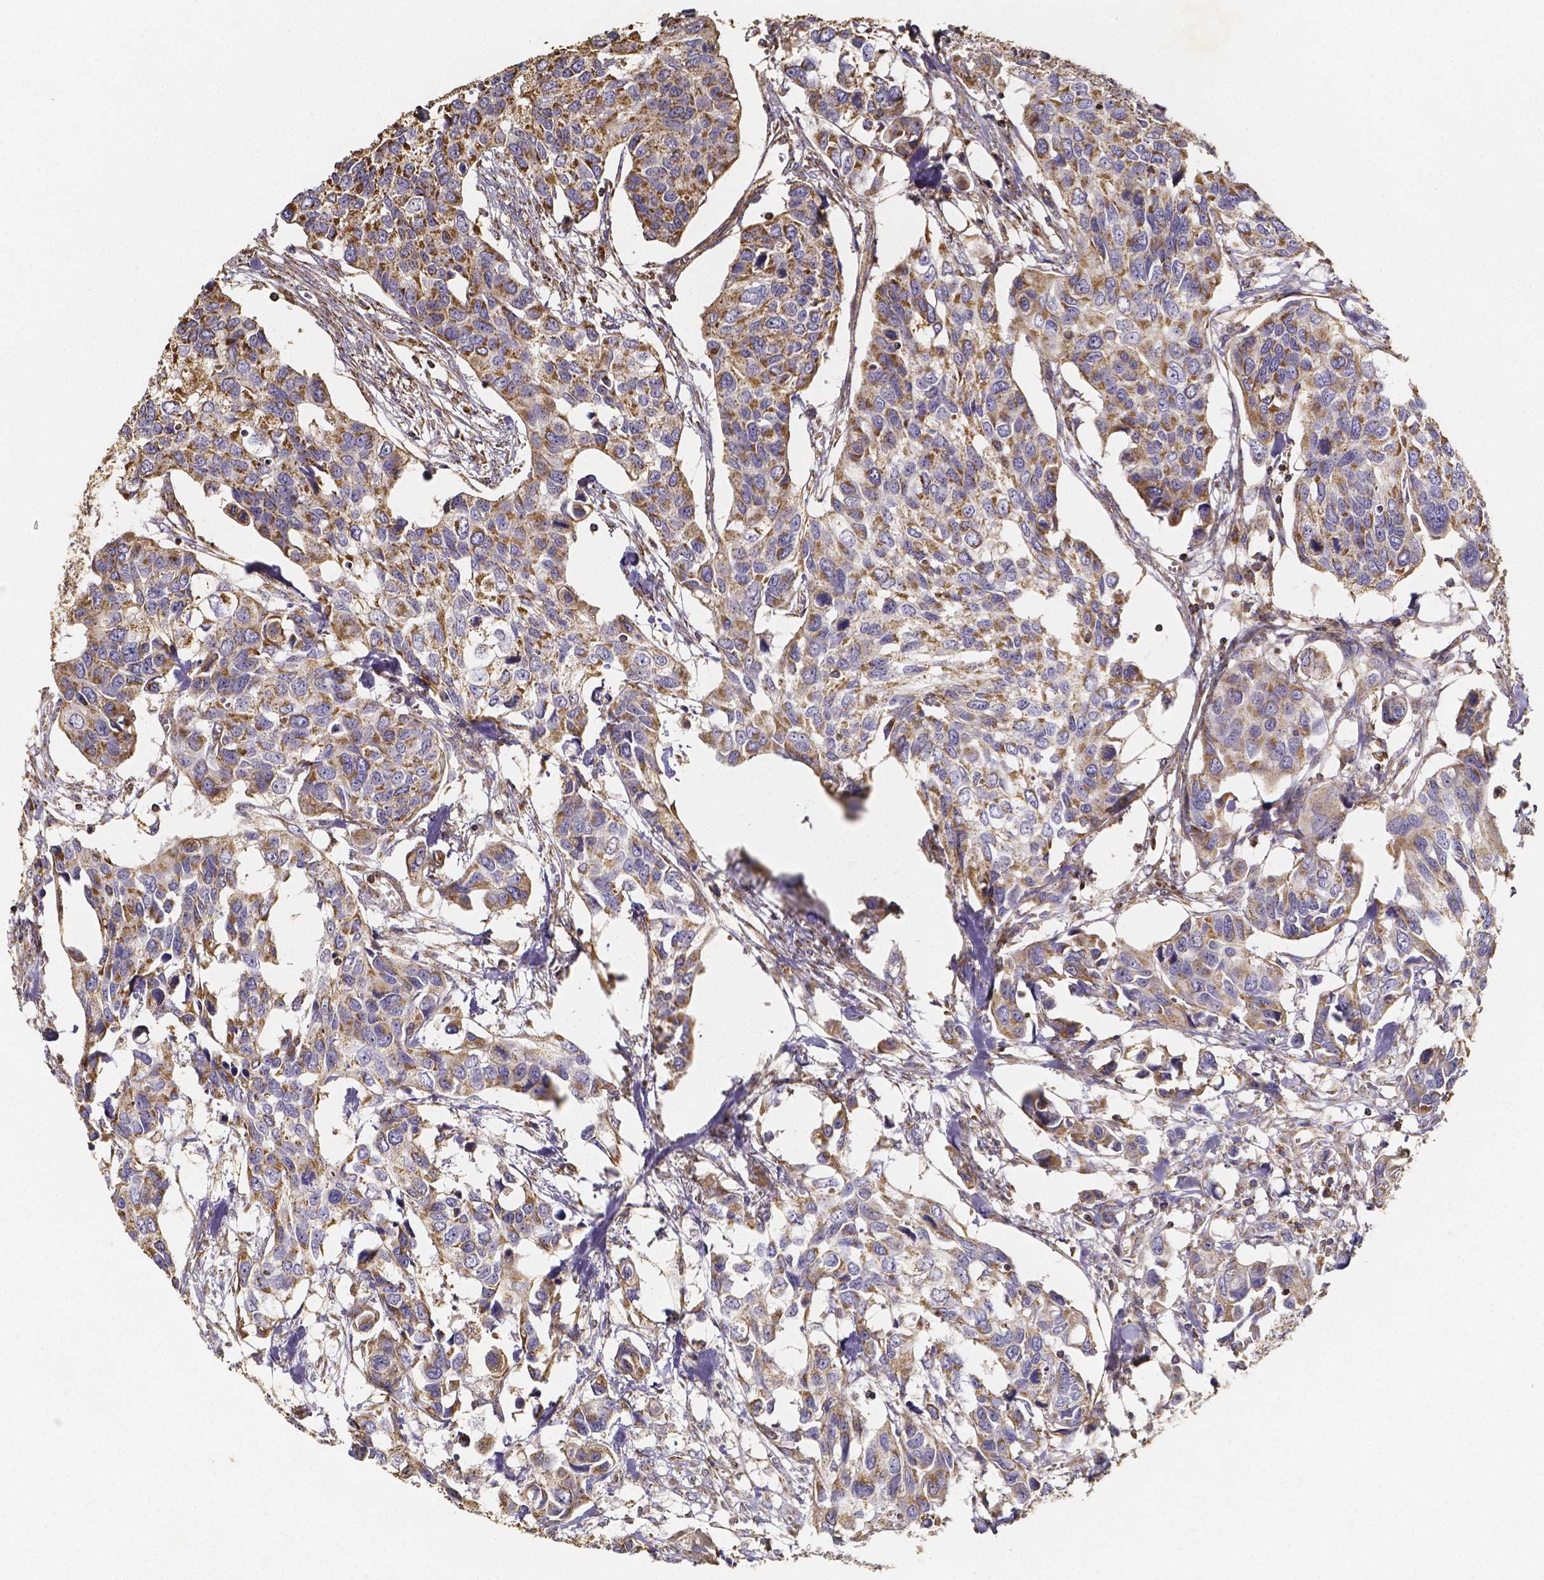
{"staining": {"intensity": "moderate", "quantity": ">75%", "location": "cytoplasmic/membranous"}, "tissue": "urothelial cancer", "cell_type": "Tumor cells", "image_type": "cancer", "snomed": [{"axis": "morphology", "description": "Urothelial carcinoma, High grade"}, {"axis": "topography", "description": "Urinary bladder"}], "caption": "This photomicrograph exhibits IHC staining of urothelial cancer, with medium moderate cytoplasmic/membranous staining in about >75% of tumor cells.", "gene": "SLC35D2", "patient": {"sex": "male", "age": 60}}